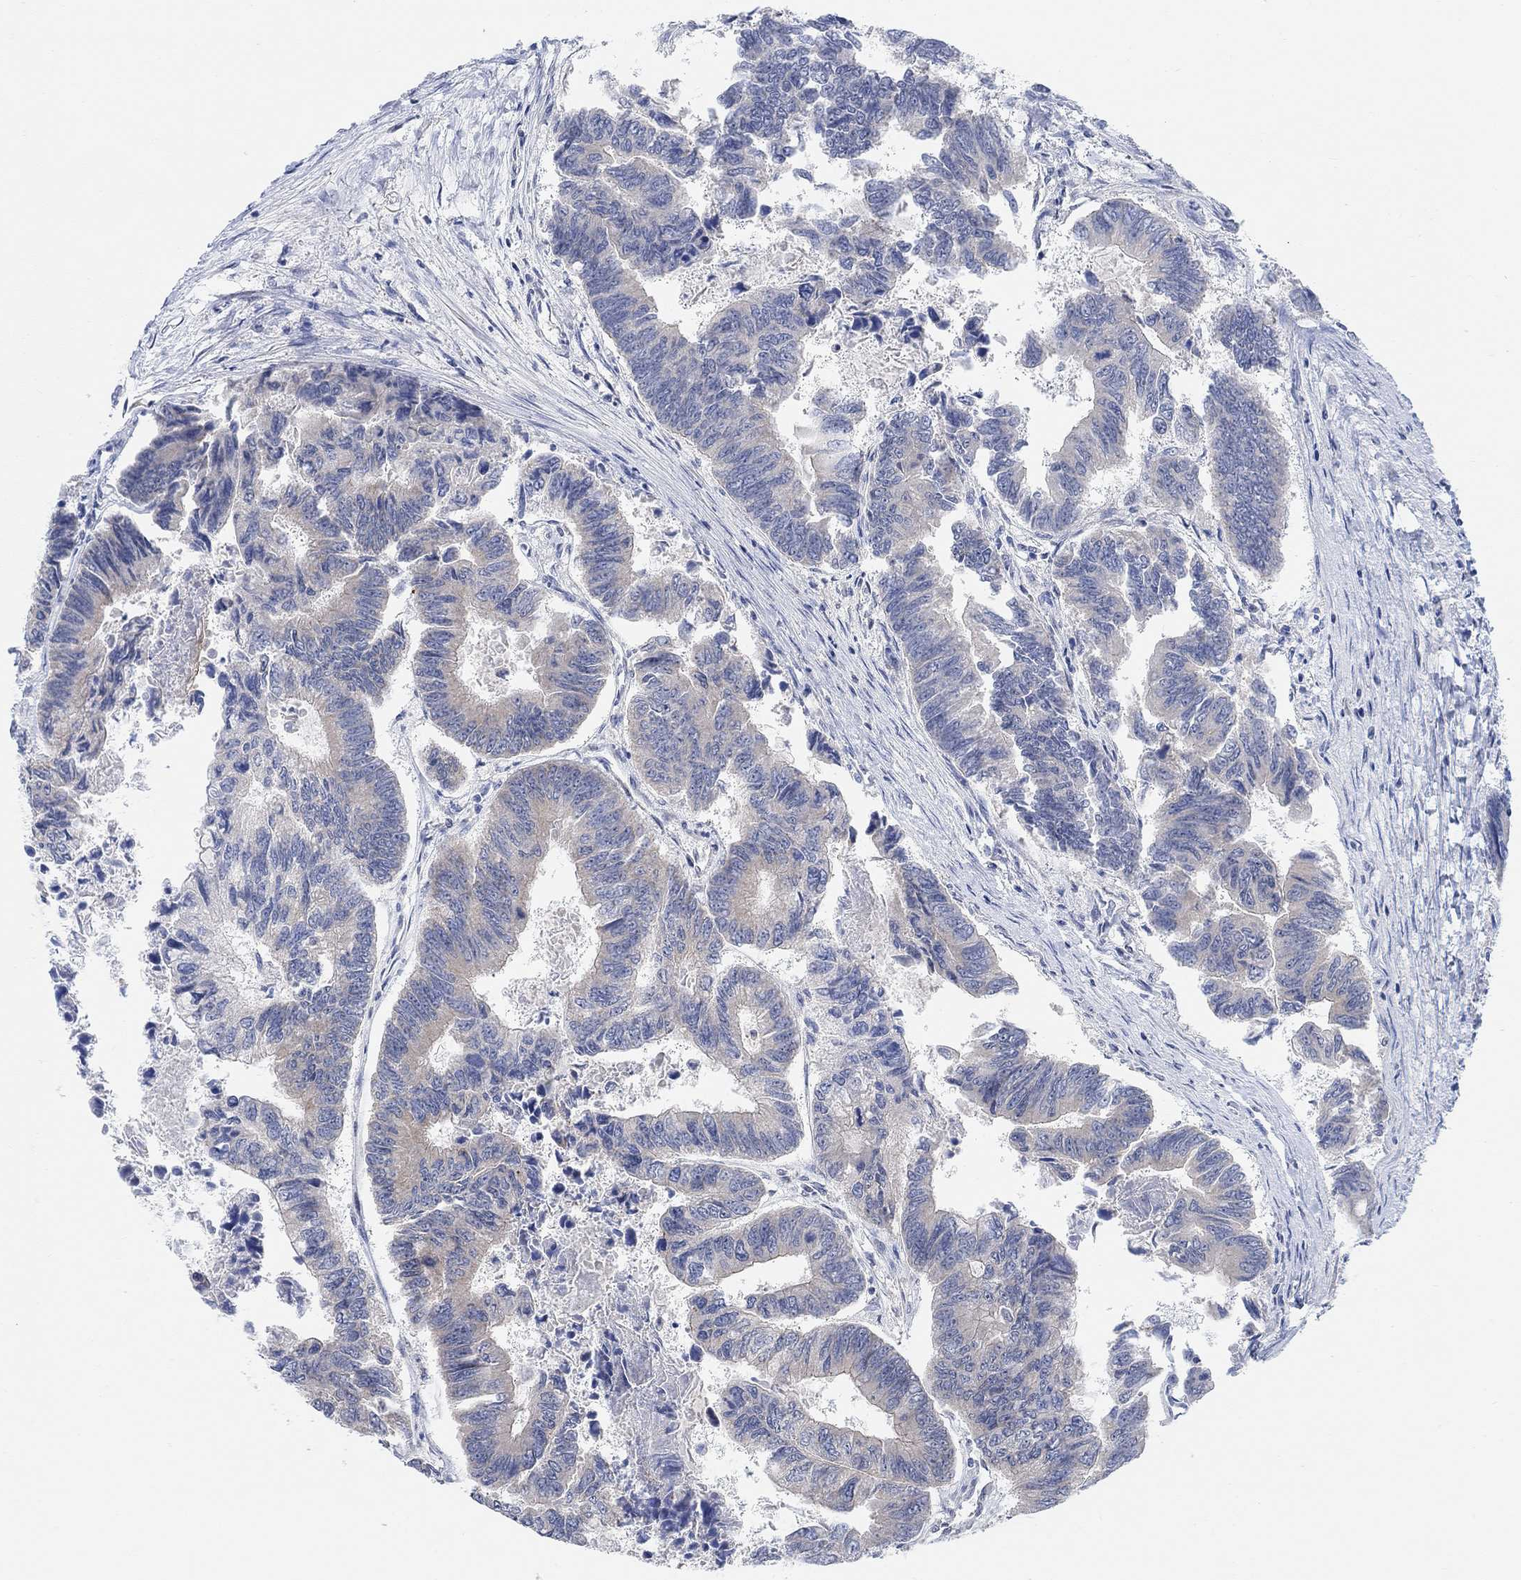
{"staining": {"intensity": "negative", "quantity": "none", "location": "none"}, "tissue": "colorectal cancer", "cell_type": "Tumor cells", "image_type": "cancer", "snomed": [{"axis": "morphology", "description": "Adenocarcinoma, NOS"}, {"axis": "topography", "description": "Colon"}], "caption": "Immunohistochemistry of human colorectal adenocarcinoma displays no expression in tumor cells.", "gene": "RIMS1", "patient": {"sex": "female", "age": 65}}